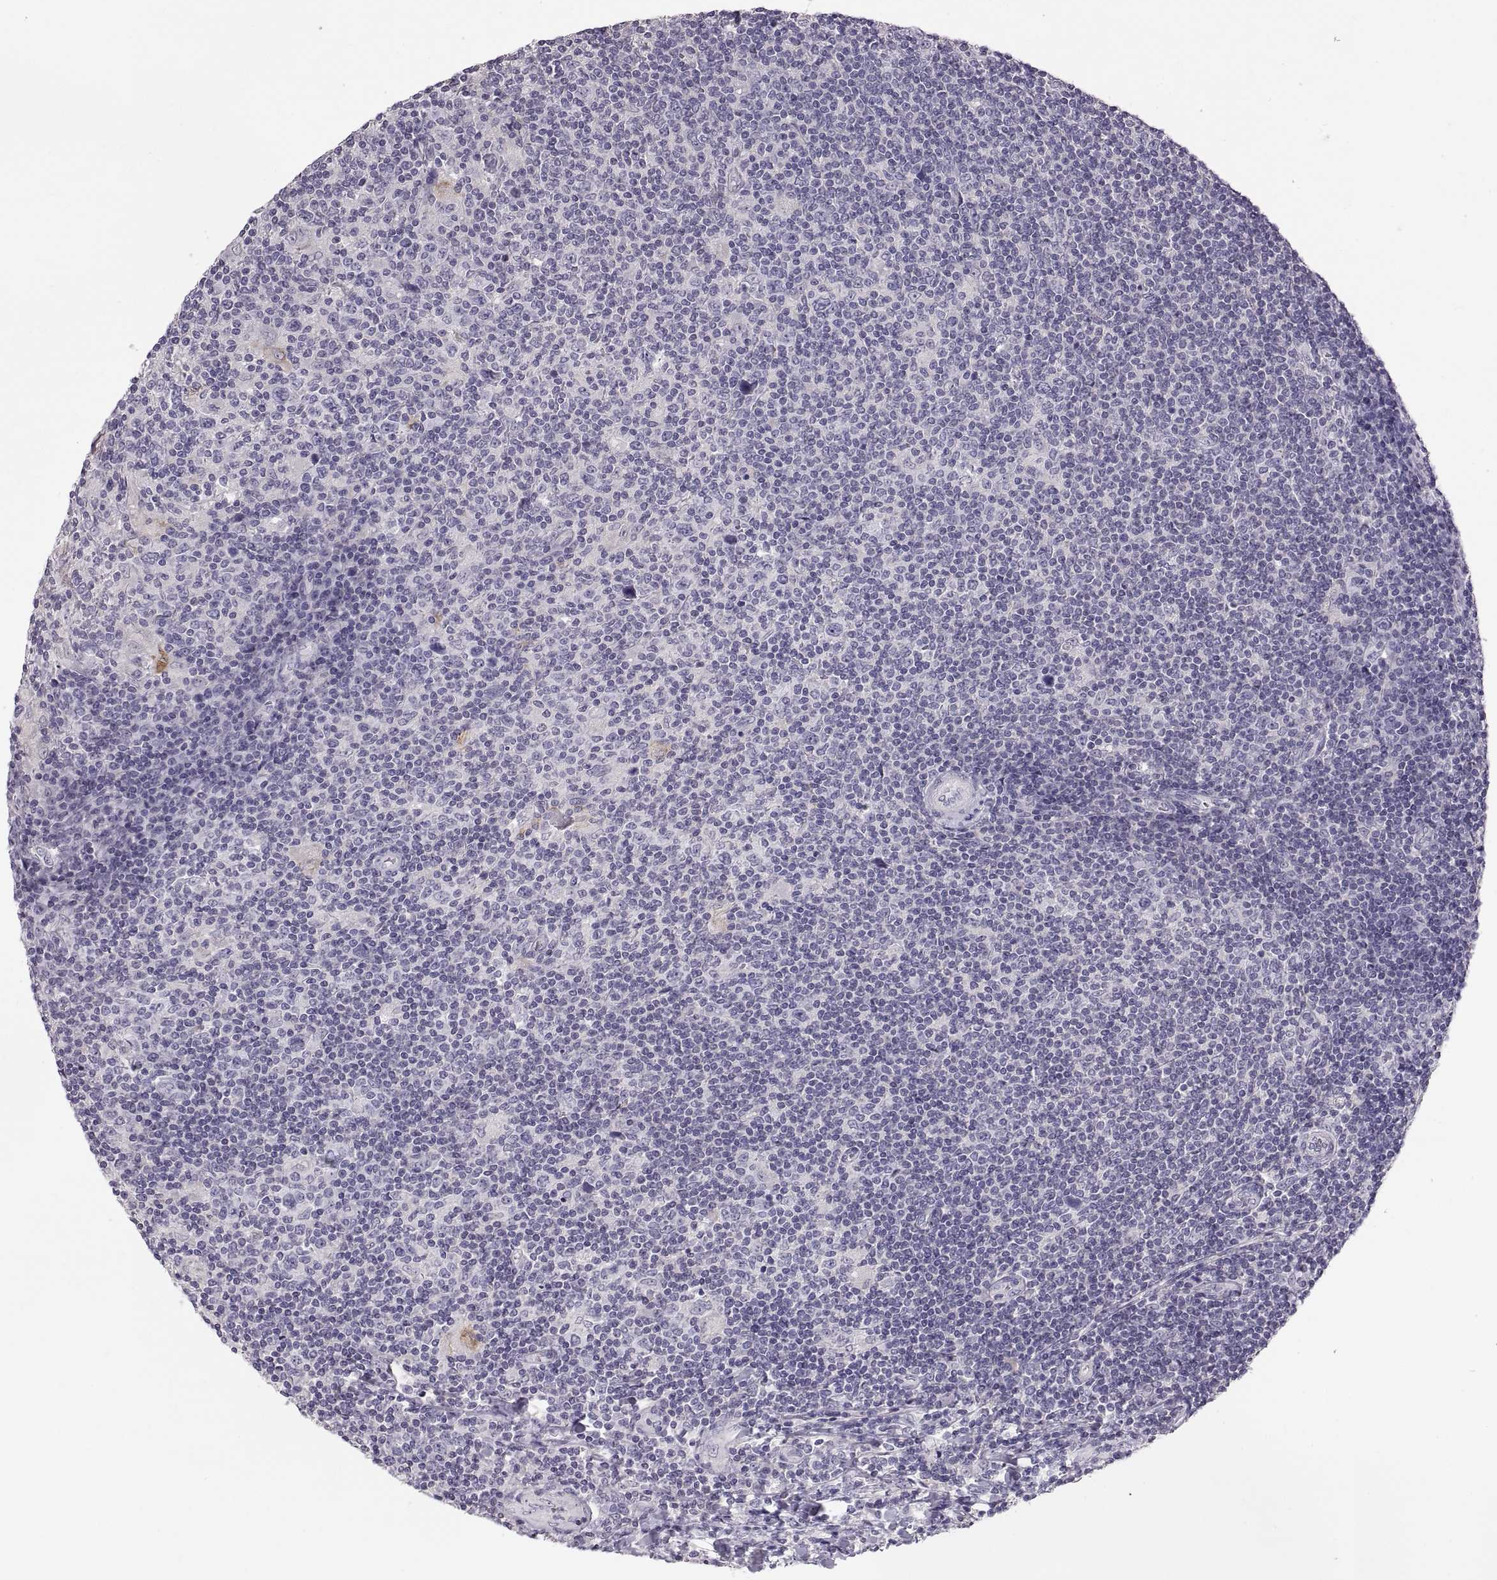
{"staining": {"intensity": "negative", "quantity": "none", "location": "none"}, "tissue": "lymphoma", "cell_type": "Tumor cells", "image_type": "cancer", "snomed": [{"axis": "morphology", "description": "Hodgkin's disease, NOS"}, {"axis": "topography", "description": "Lymph node"}], "caption": "Micrograph shows no significant protein staining in tumor cells of lymphoma. (DAB (3,3'-diaminobenzidine) immunohistochemistry, high magnification).", "gene": "WFDC8", "patient": {"sex": "male", "age": 40}}